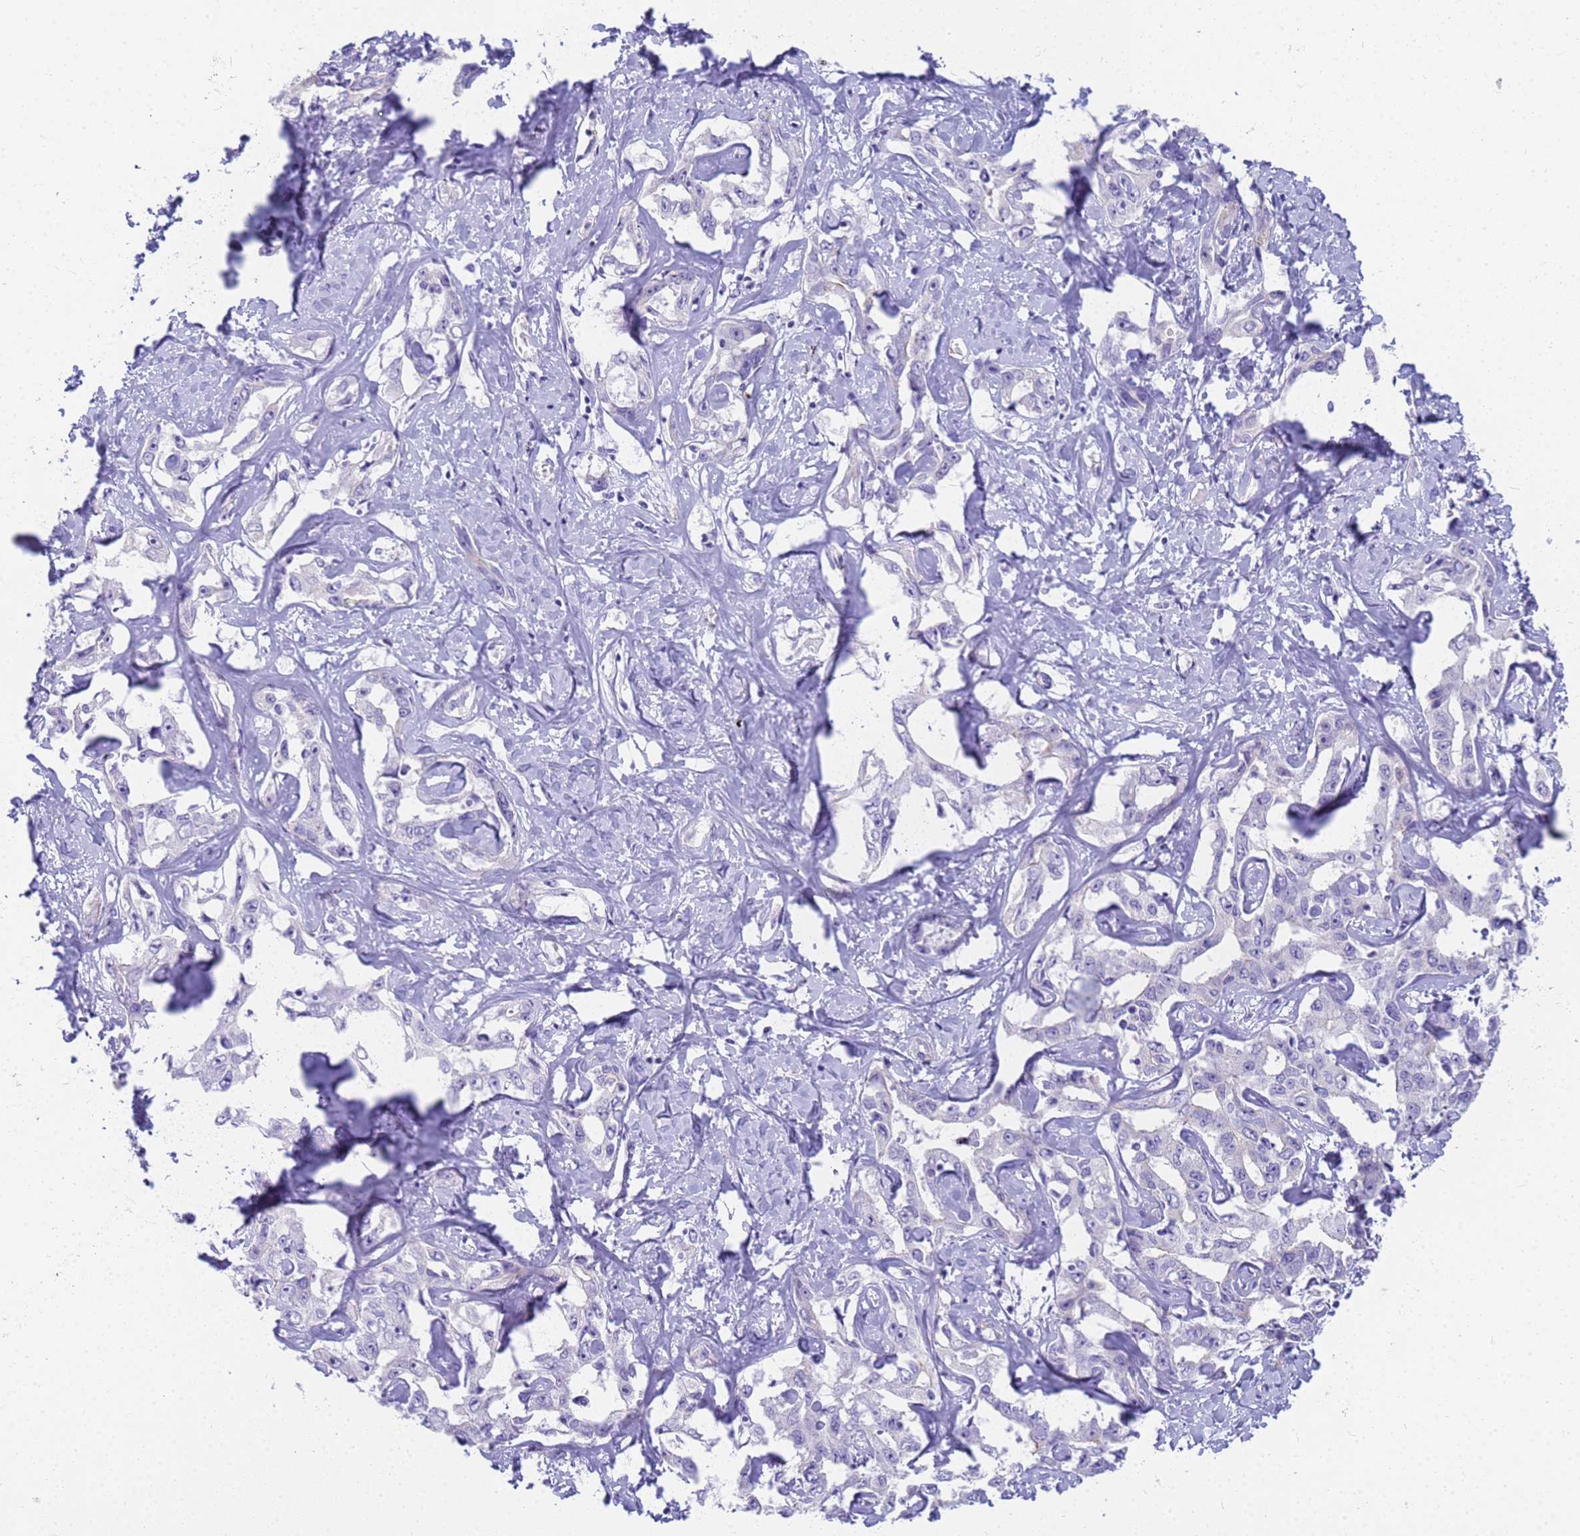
{"staining": {"intensity": "negative", "quantity": "none", "location": "none"}, "tissue": "liver cancer", "cell_type": "Tumor cells", "image_type": "cancer", "snomed": [{"axis": "morphology", "description": "Cholangiocarcinoma"}, {"axis": "topography", "description": "Liver"}], "caption": "Protein analysis of liver cholangiocarcinoma shows no significant positivity in tumor cells.", "gene": "RNASE2", "patient": {"sex": "male", "age": 59}}